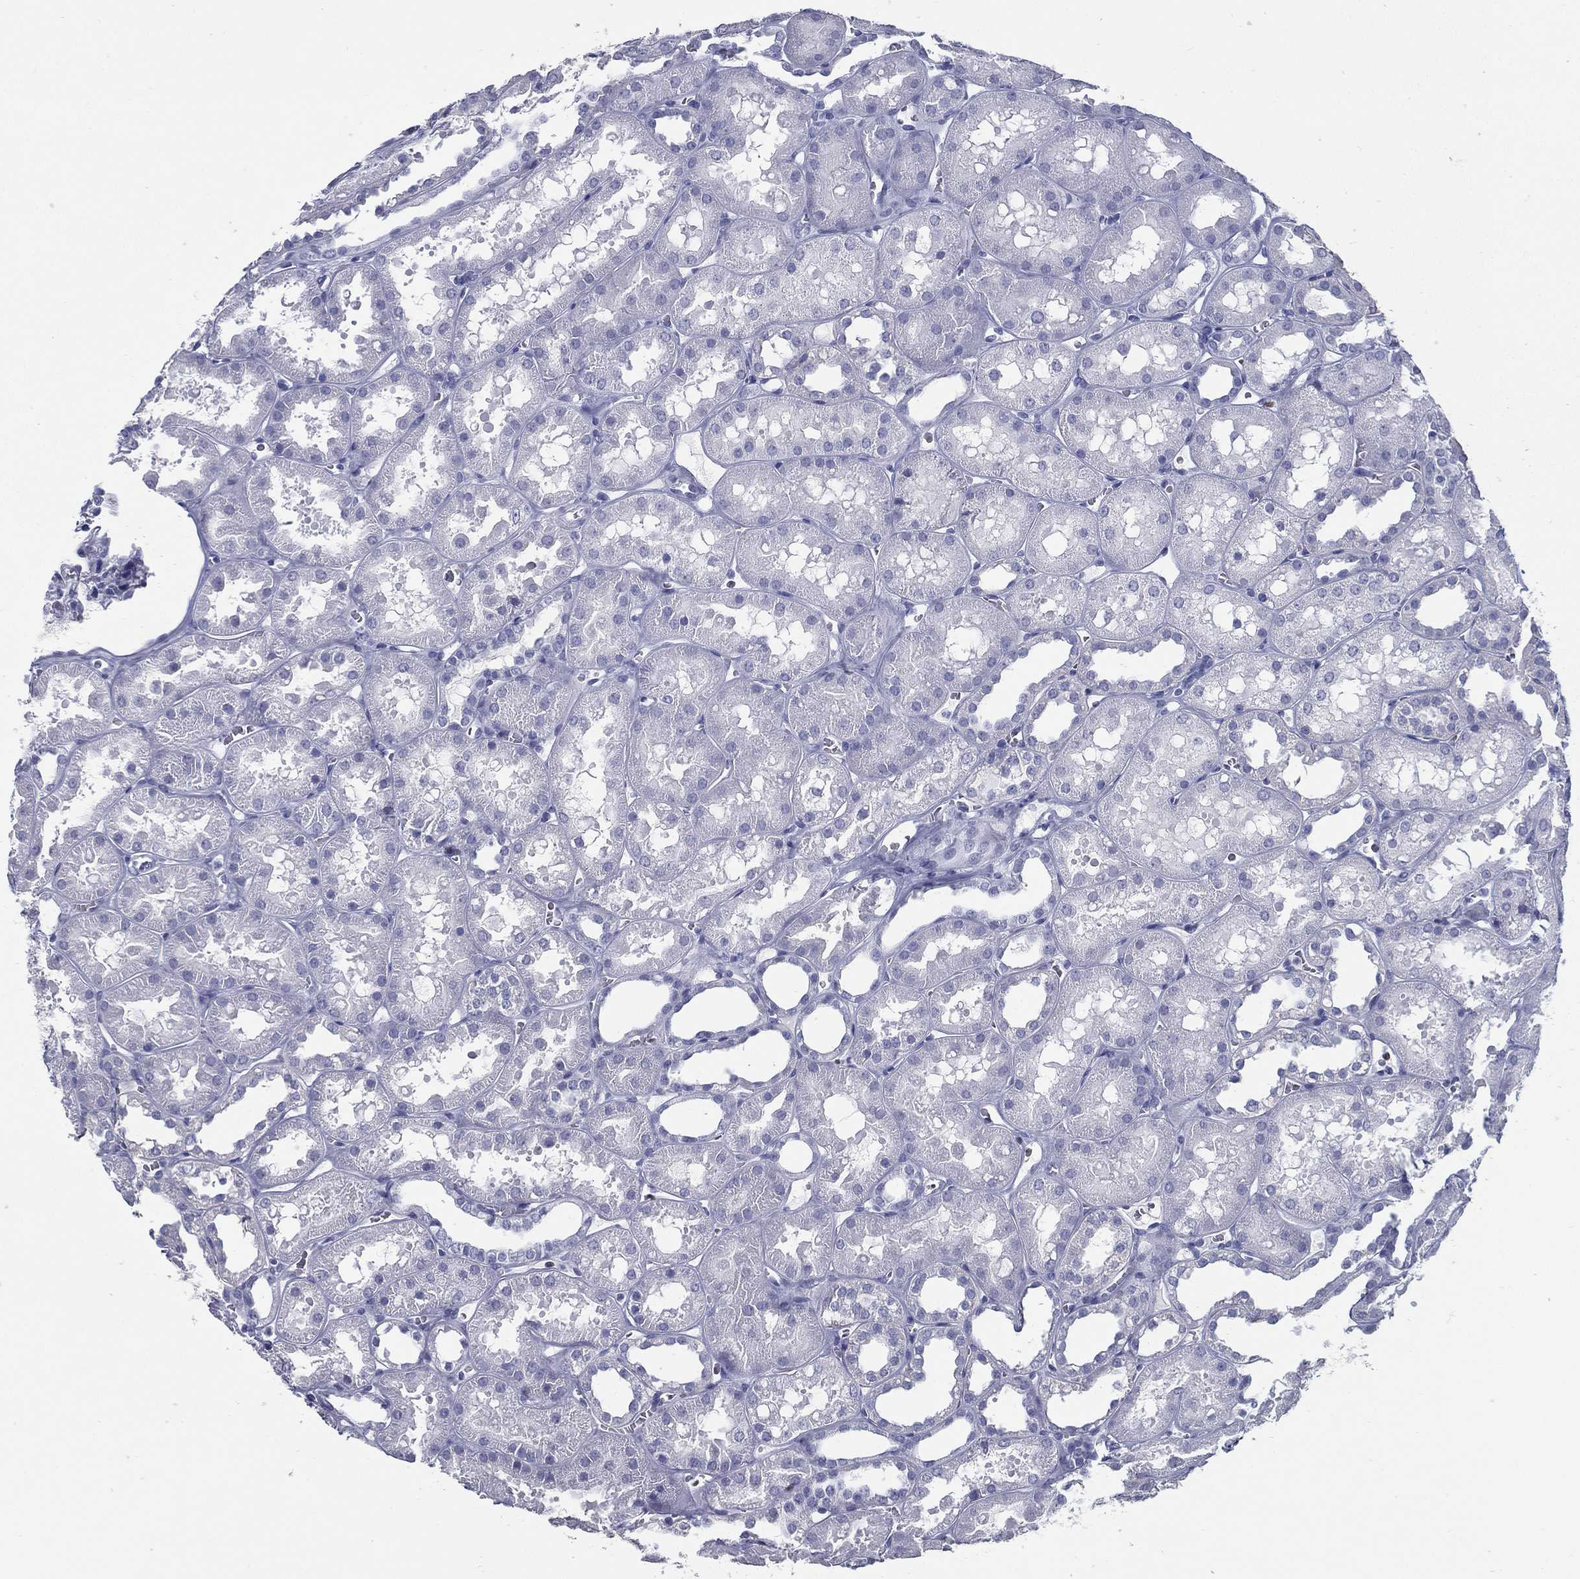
{"staining": {"intensity": "negative", "quantity": "none", "location": "none"}, "tissue": "kidney", "cell_type": "Cells in glomeruli", "image_type": "normal", "snomed": [{"axis": "morphology", "description": "Normal tissue, NOS"}, {"axis": "topography", "description": "Kidney"}], "caption": "Protein analysis of unremarkable kidney demonstrates no significant expression in cells in glomeruli. (DAB (3,3'-diaminobenzidine) immunohistochemistry (IHC), high magnification).", "gene": "PYHIN1", "patient": {"sex": "female", "age": 41}}